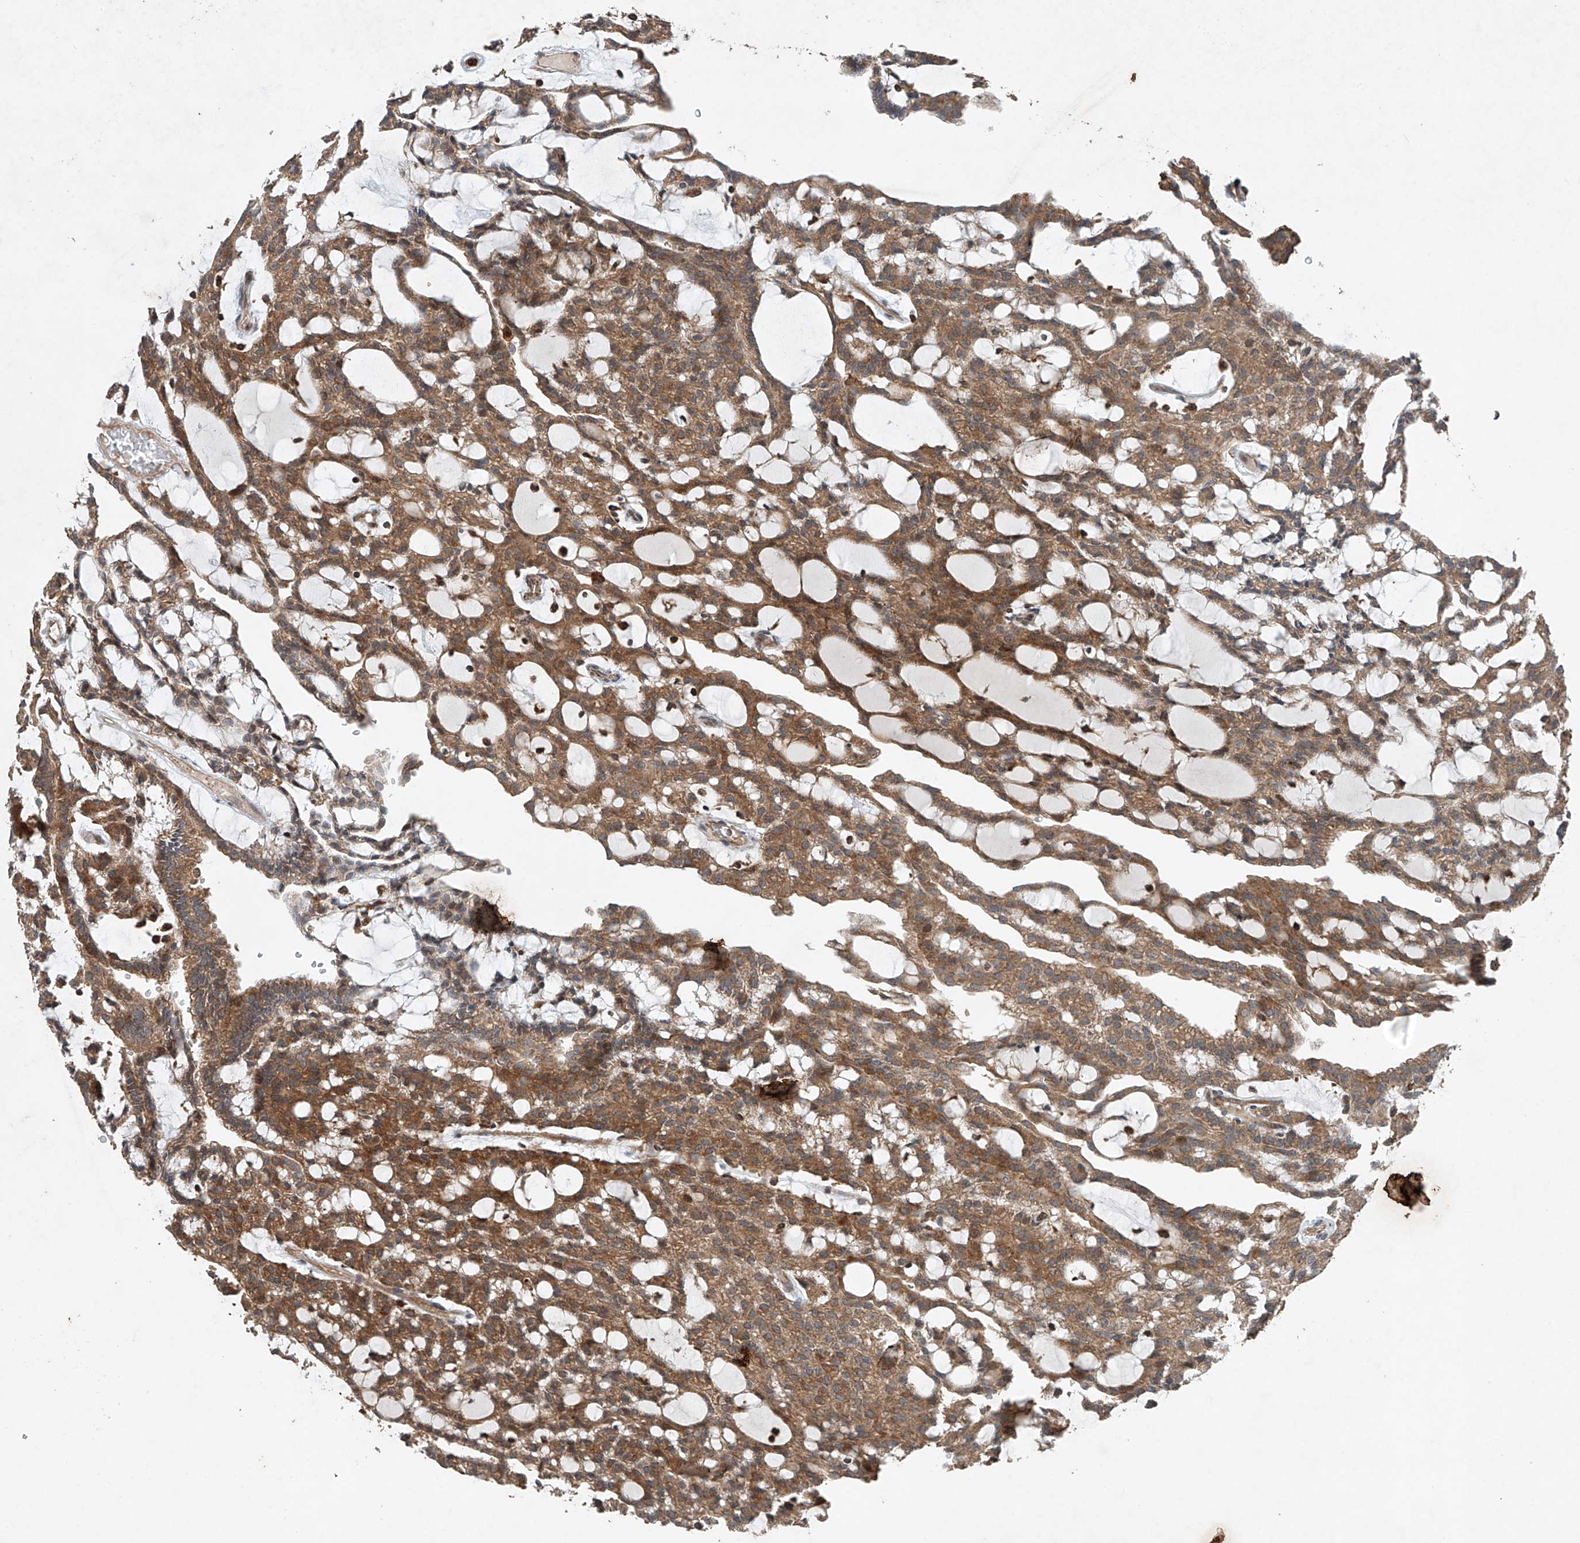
{"staining": {"intensity": "moderate", "quantity": ">75%", "location": "cytoplasmic/membranous"}, "tissue": "renal cancer", "cell_type": "Tumor cells", "image_type": "cancer", "snomed": [{"axis": "morphology", "description": "Adenocarcinoma, NOS"}, {"axis": "topography", "description": "Kidney"}], "caption": "An image of human renal cancer (adenocarcinoma) stained for a protein shows moderate cytoplasmic/membranous brown staining in tumor cells. Using DAB (brown) and hematoxylin (blue) stains, captured at high magnification using brightfield microscopy.", "gene": "CEP85L", "patient": {"sex": "male", "age": 63}}